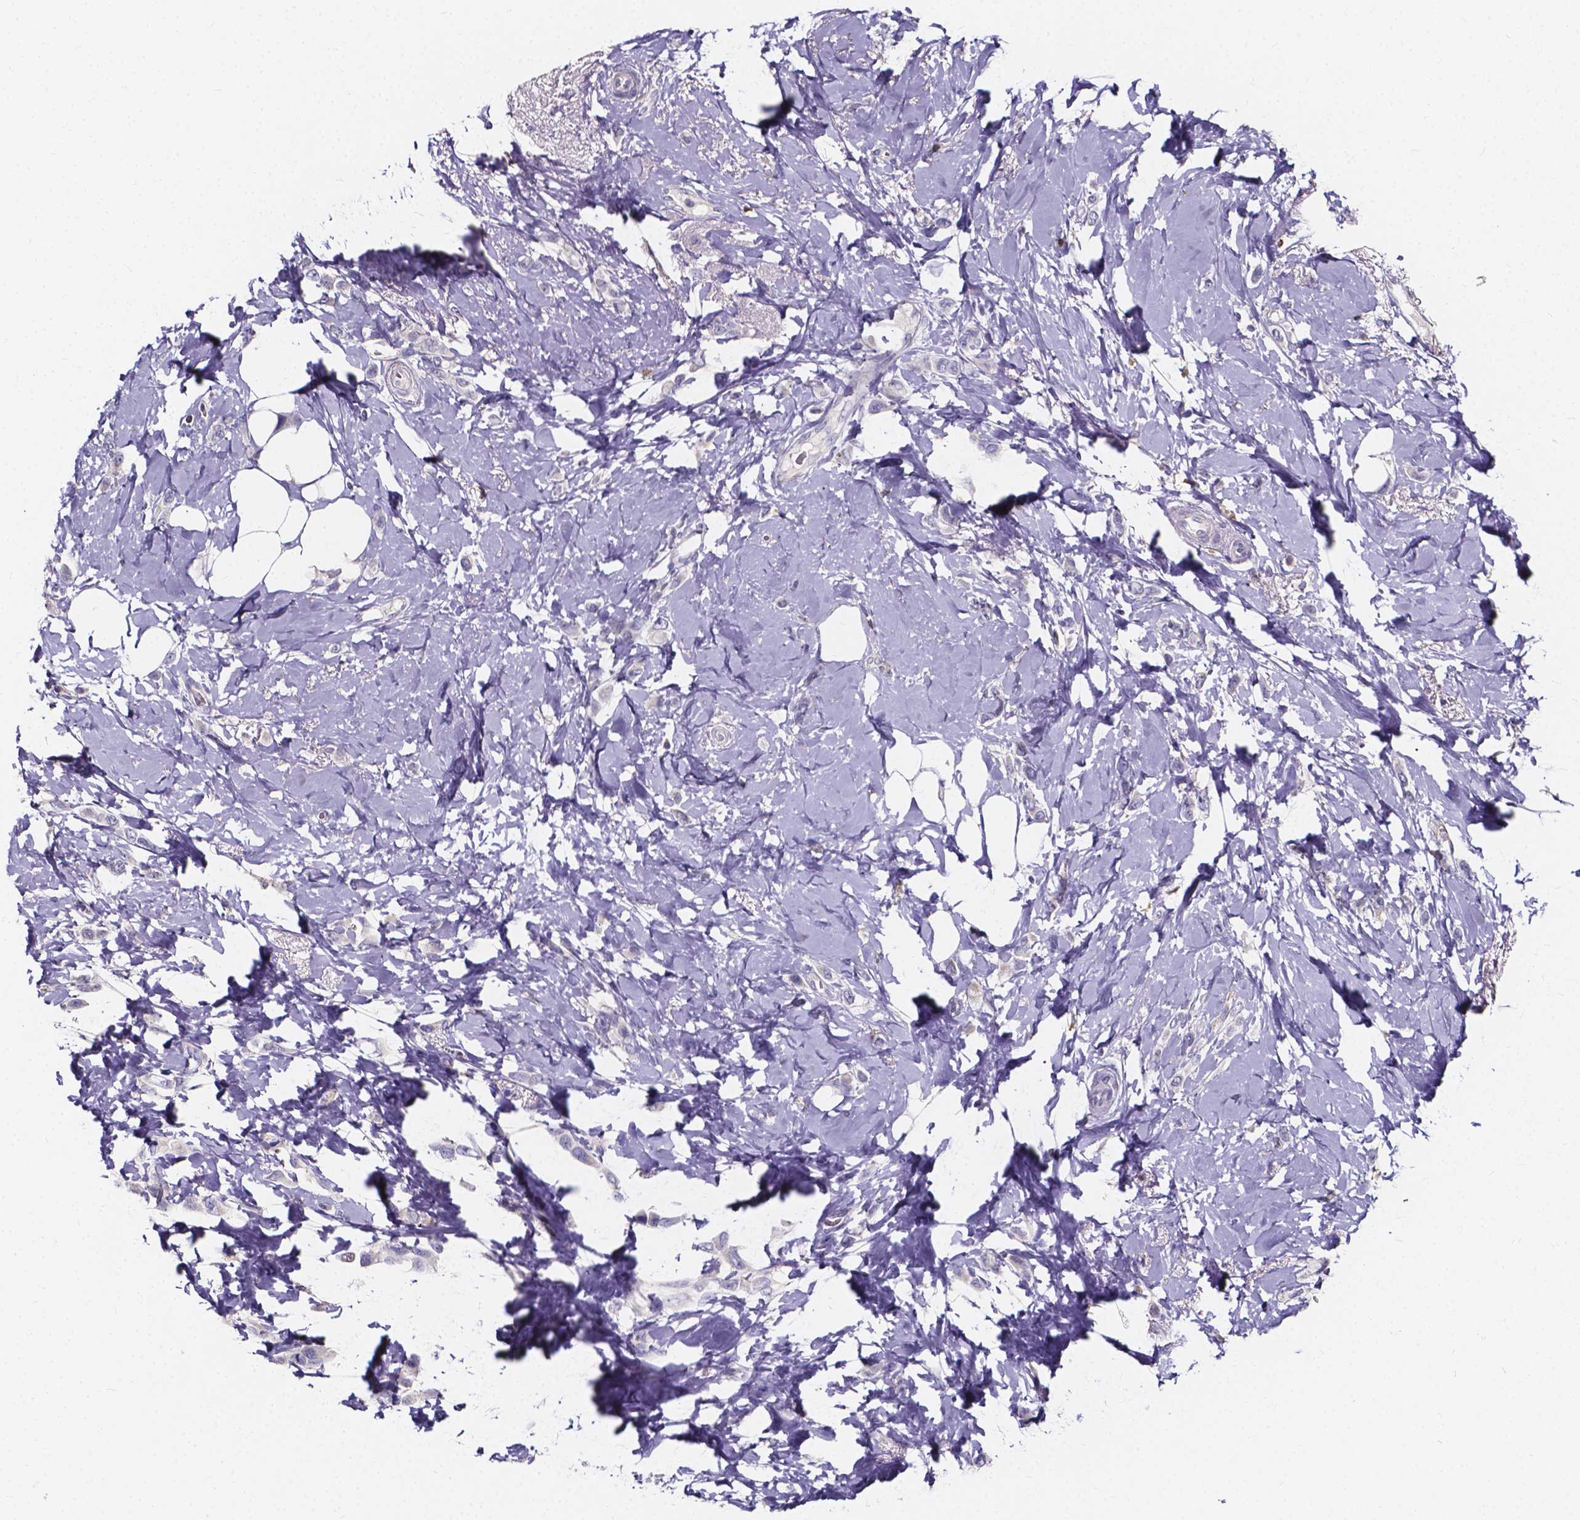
{"staining": {"intensity": "negative", "quantity": "none", "location": "none"}, "tissue": "breast cancer", "cell_type": "Tumor cells", "image_type": "cancer", "snomed": [{"axis": "morphology", "description": "Lobular carcinoma"}, {"axis": "topography", "description": "Breast"}], "caption": "Micrograph shows no protein positivity in tumor cells of breast cancer (lobular carcinoma) tissue.", "gene": "THEMIS", "patient": {"sex": "female", "age": 66}}